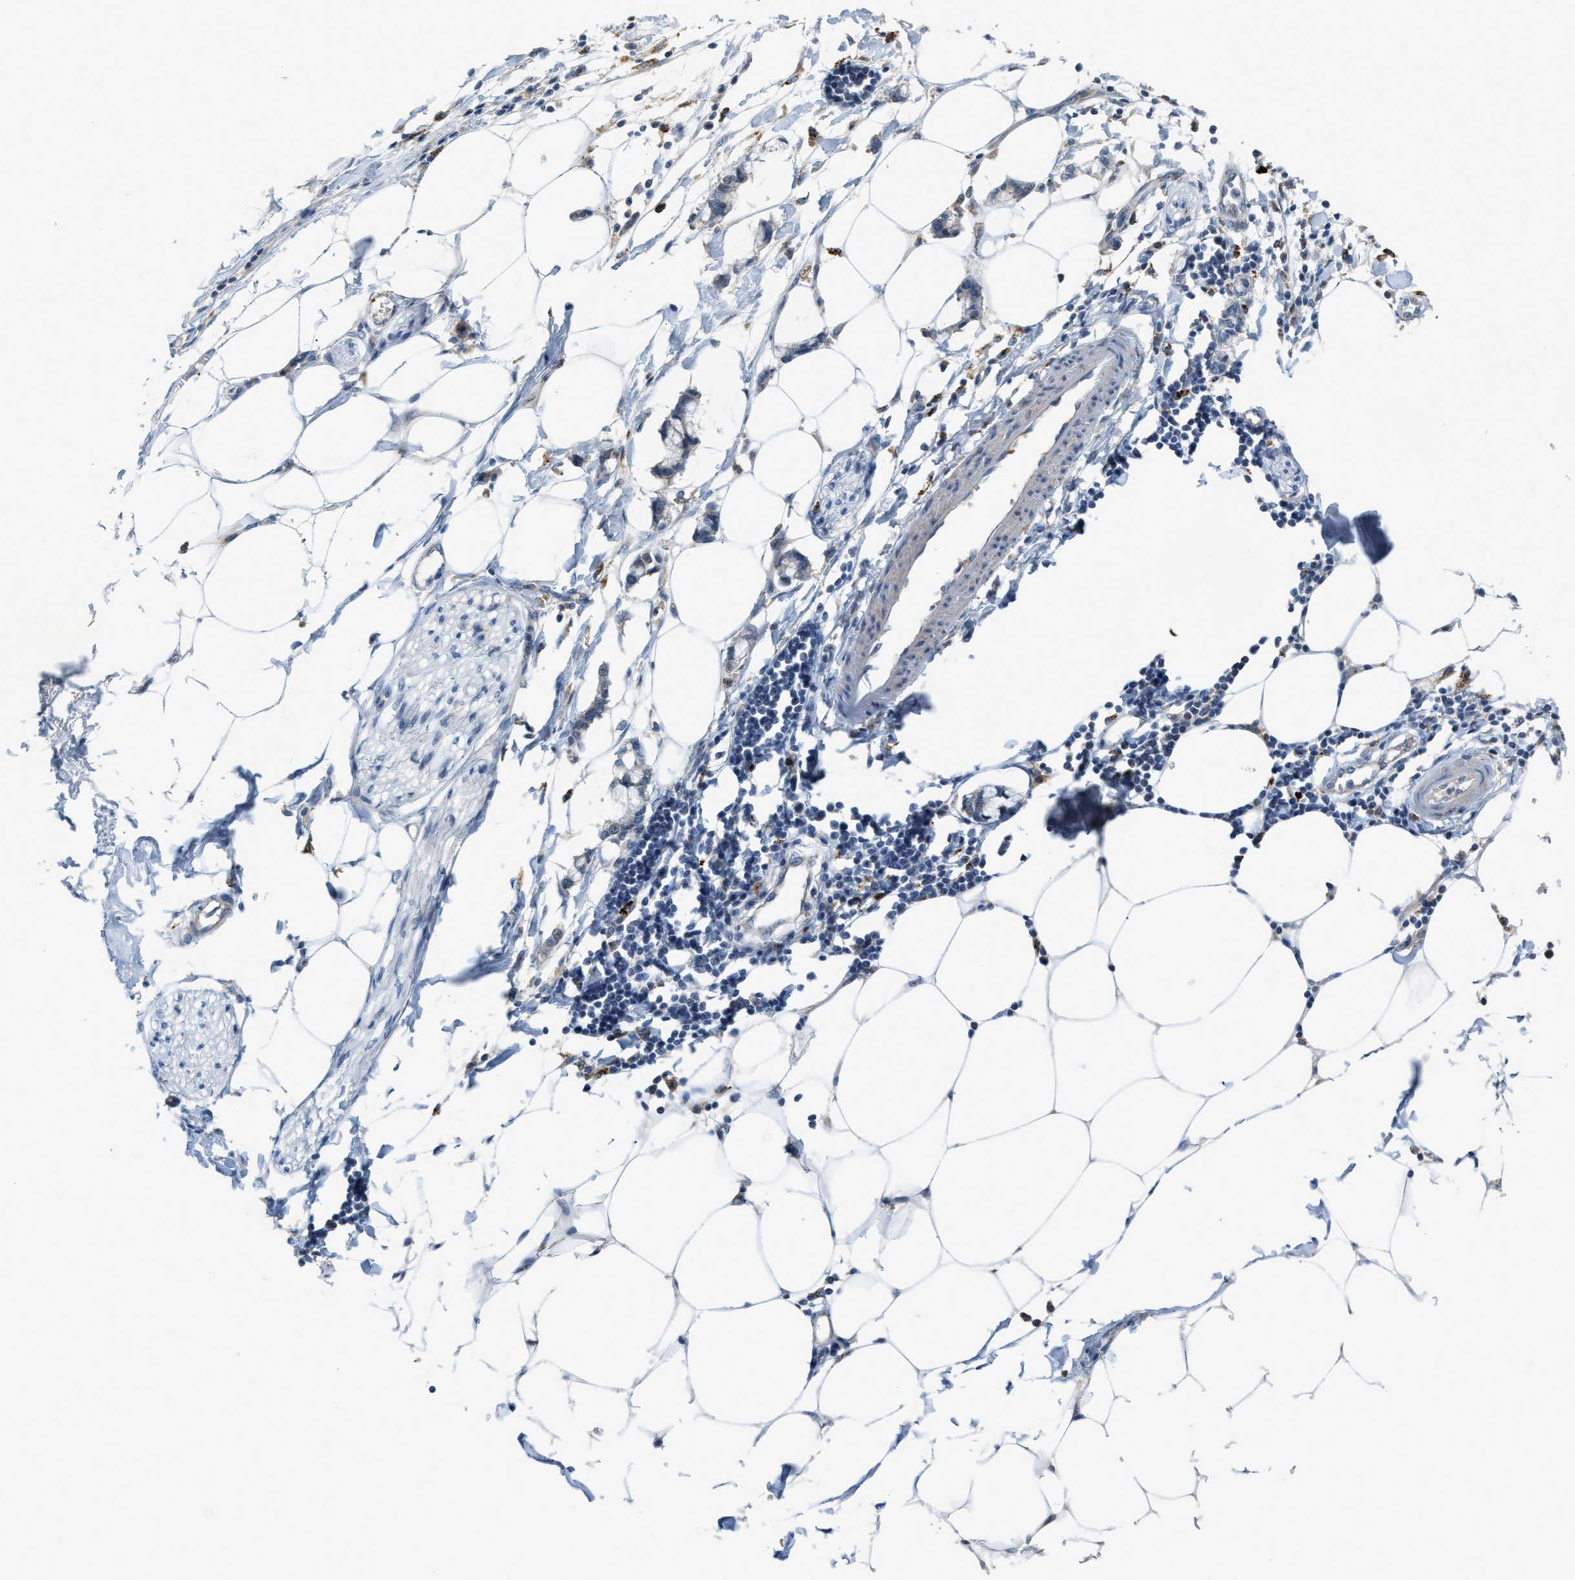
{"staining": {"intensity": "negative", "quantity": "none", "location": "none"}, "tissue": "adipose tissue", "cell_type": "Adipocytes", "image_type": "normal", "snomed": [{"axis": "morphology", "description": "Normal tissue, NOS"}, {"axis": "morphology", "description": "Adenocarcinoma, NOS"}, {"axis": "topography", "description": "Colon"}, {"axis": "topography", "description": "Peripheral nerve tissue"}], "caption": "High magnification brightfield microscopy of unremarkable adipose tissue stained with DAB (brown) and counterstained with hematoxylin (blue): adipocytes show no significant staining. Brightfield microscopy of IHC stained with DAB (3,3'-diaminobenzidine) (brown) and hematoxylin (blue), captured at high magnification.", "gene": "KLHDC10", "patient": {"sex": "male", "age": 14}}